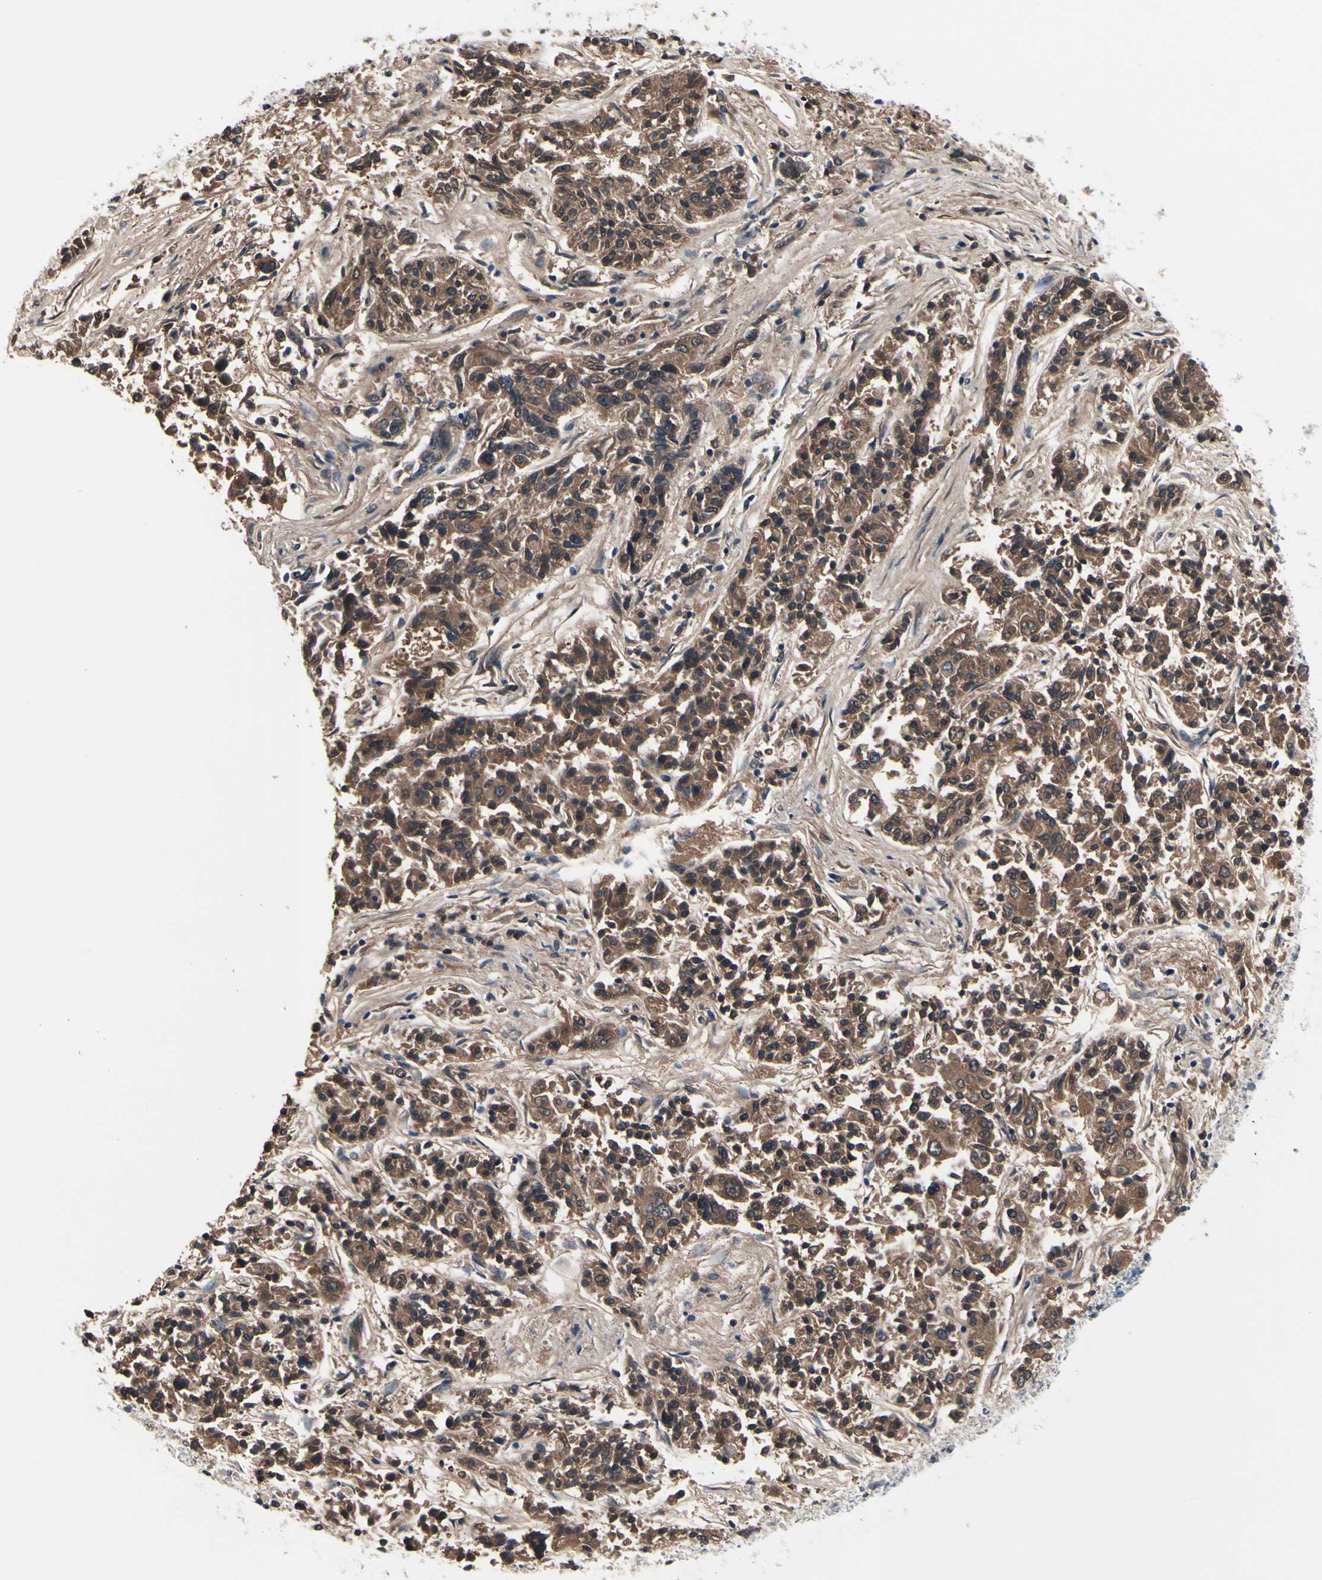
{"staining": {"intensity": "moderate", "quantity": ">75%", "location": "cytoplasmic/membranous"}, "tissue": "lung cancer", "cell_type": "Tumor cells", "image_type": "cancer", "snomed": [{"axis": "morphology", "description": "Adenocarcinoma, NOS"}, {"axis": "topography", "description": "Lung"}], "caption": "Immunohistochemical staining of human lung adenocarcinoma demonstrates medium levels of moderate cytoplasmic/membranous protein staining in about >75% of tumor cells.", "gene": "PRDX6", "patient": {"sex": "male", "age": 84}}